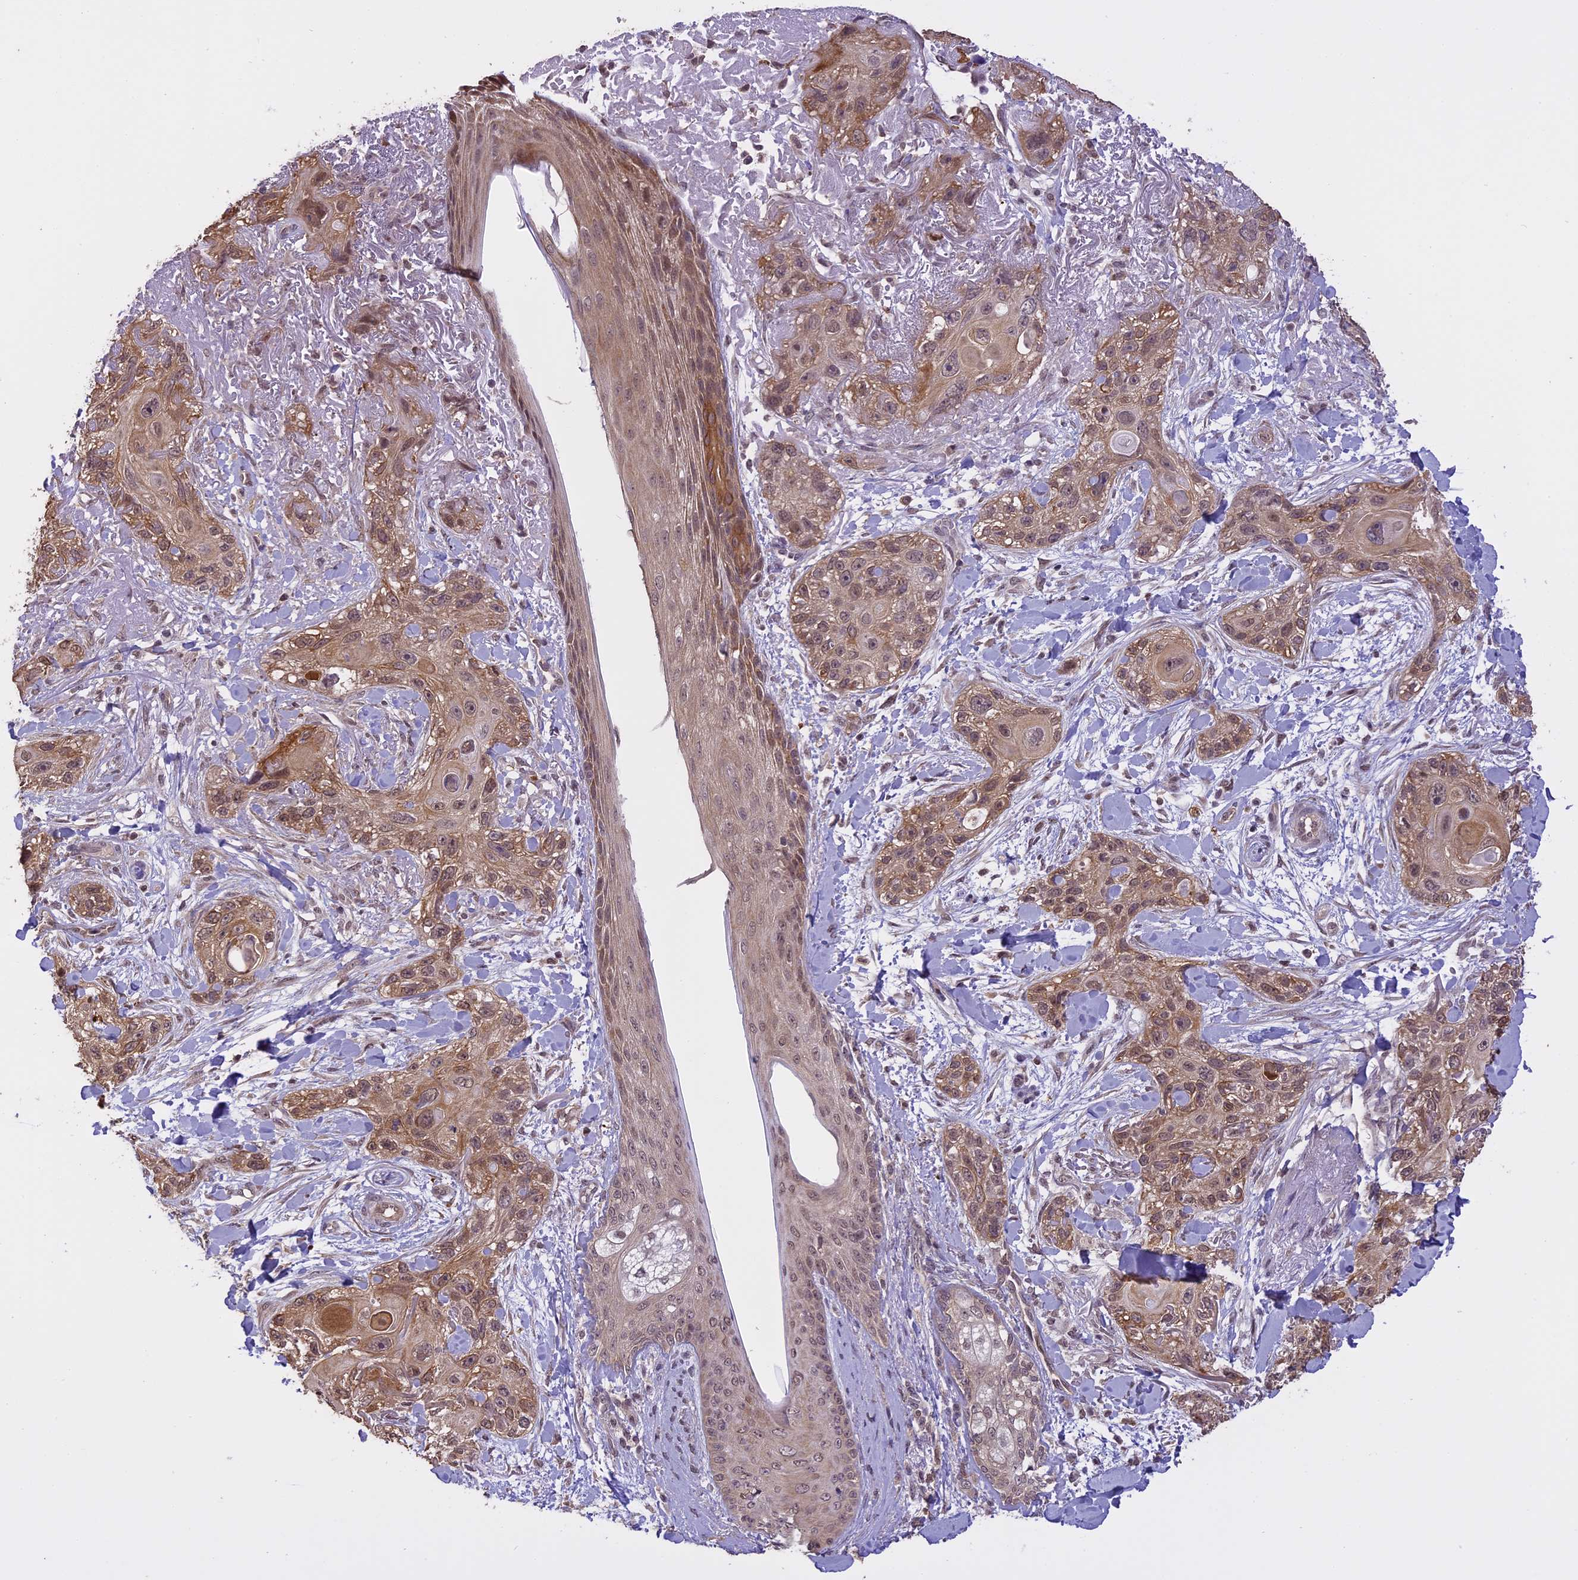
{"staining": {"intensity": "moderate", "quantity": ">75%", "location": "cytoplasmic/membranous,nuclear"}, "tissue": "skin cancer", "cell_type": "Tumor cells", "image_type": "cancer", "snomed": [{"axis": "morphology", "description": "Normal tissue, NOS"}, {"axis": "morphology", "description": "Squamous cell carcinoma, NOS"}, {"axis": "topography", "description": "Skin"}], "caption": "This image shows skin cancer (squamous cell carcinoma) stained with immunohistochemistry to label a protein in brown. The cytoplasmic/membranous and nuclear of tumor cells show moderate positivity for the protein. Nuclei are counter-stained blue.", "gene": "TIGD7", "patient": {"sex": "male", "age": 72}}